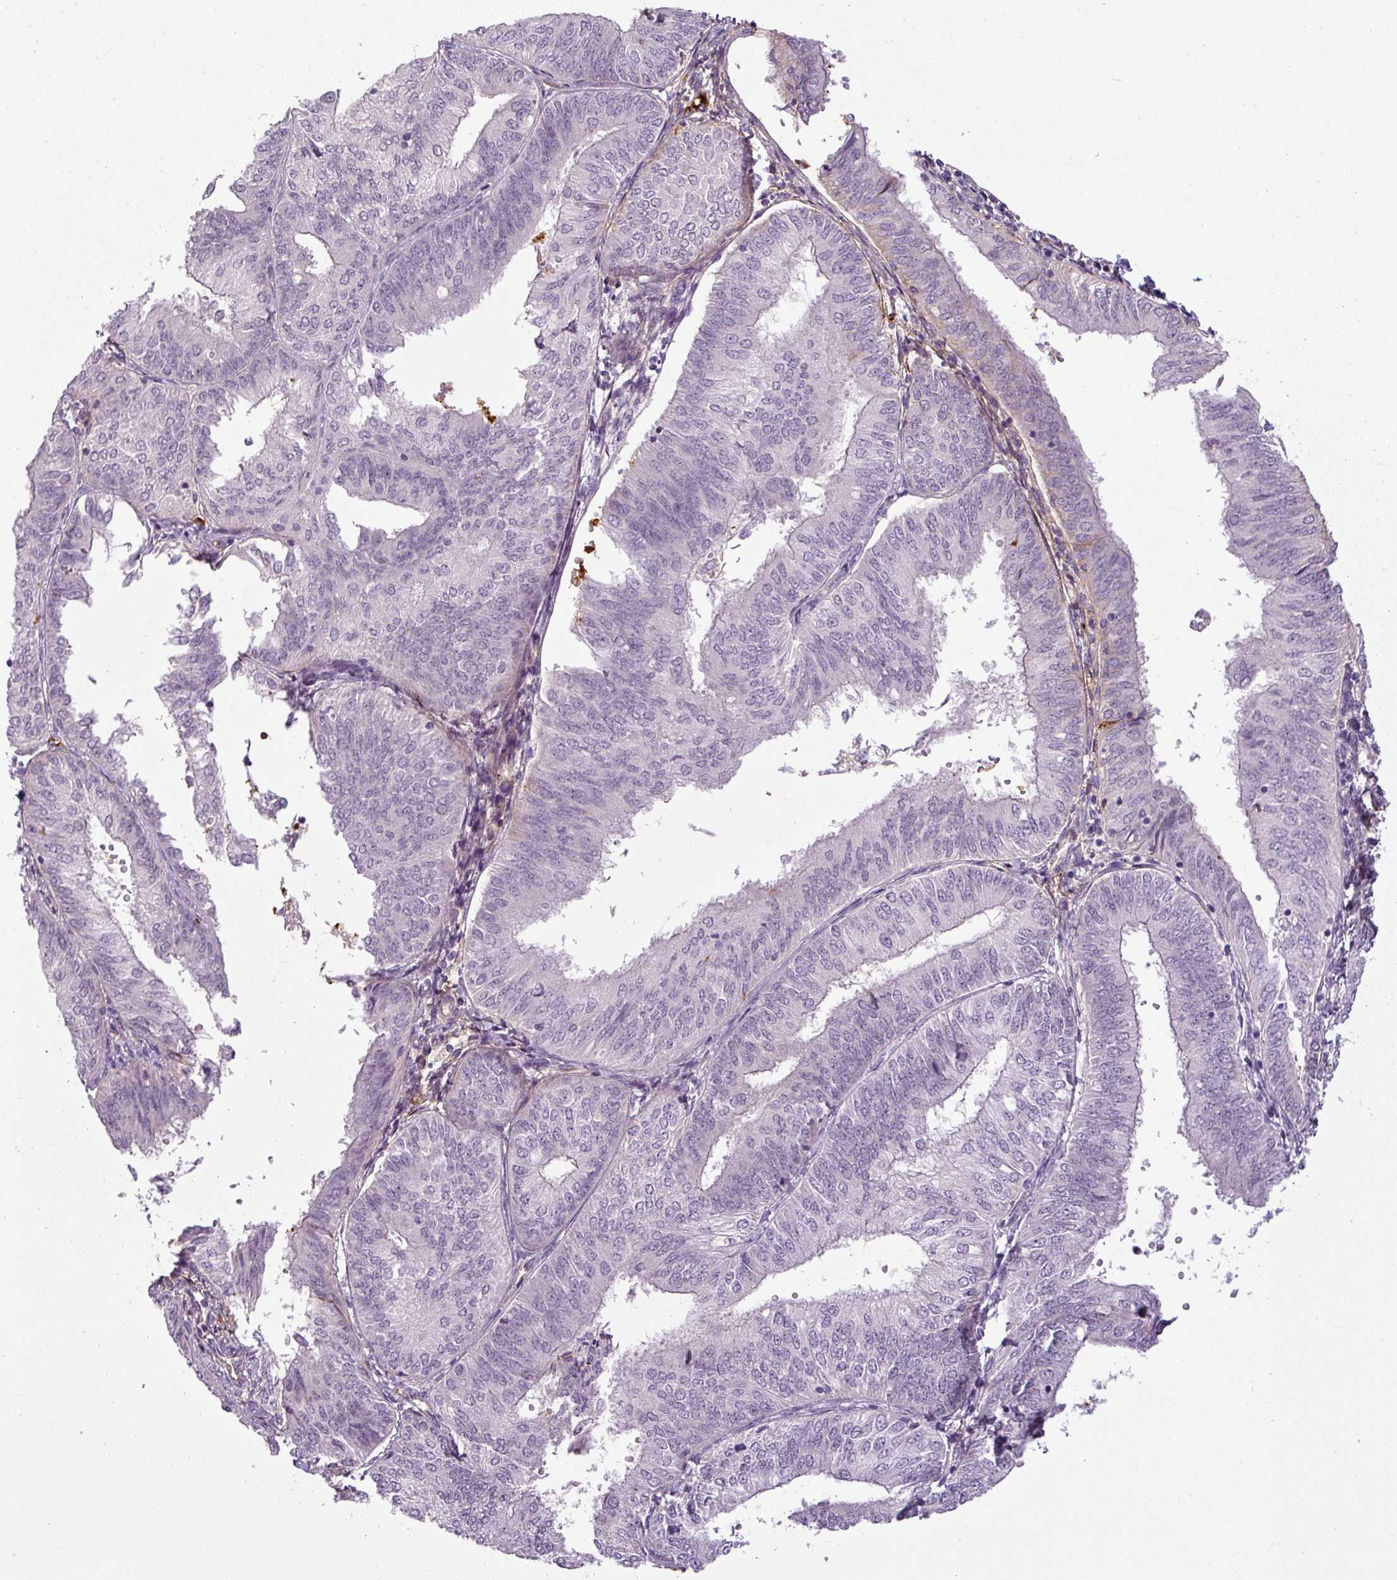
{"staining": {"intensity": "negative", "quantity": "none", "location": "none"}, "tissue": "endometrial cancer", "cell_type": "Tumor cells", "image_type": "cancer", "snomed": [{"axis": "morphology", "description": "Adenocarcinoma, NOS"}, {"axis": "topography", "description": "Endometrium"}], "caption": "A high-resolution micrograph shows IHC staining of endometrial adenocarcinoma, which displays no significant positivity in tumor cells.", "gene": "APOC1", "patient": {"sex": "female", "age": 58}}